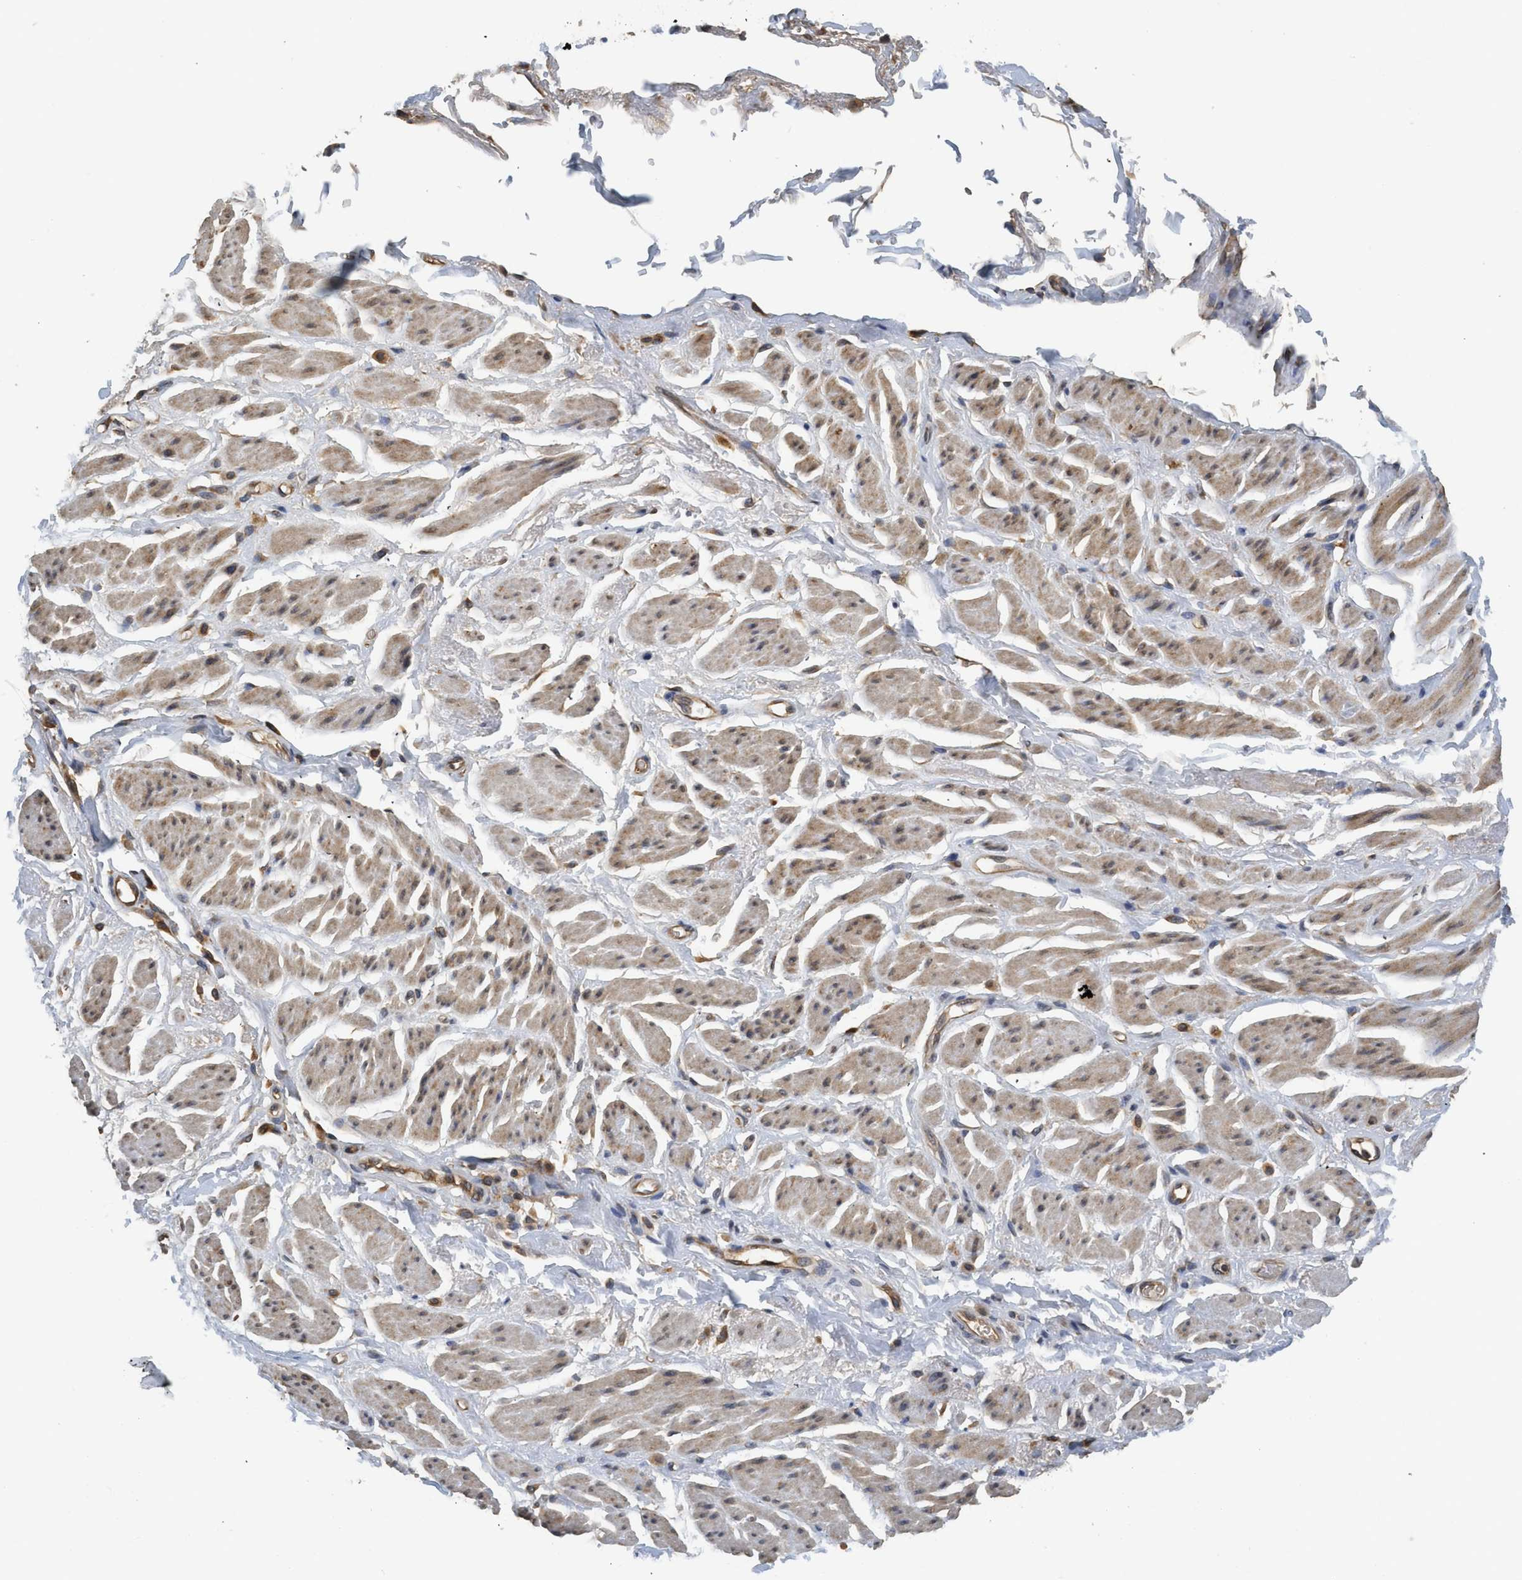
{"staining": {"intensity": "moderate", "quantity": ">75%", "location": "cytoplasmic/membranous"}, "tissue": "adipose tissue", "cell_type": "Adipocytes", "image_type": "normal", "snomed": [{"axis": "morphology", "description": "Normal tissue, NOS"}, {"axis": "topography", "description": "Soft tissue"}, {"axis": "topography", "description": "Peripheral nerve tissue"}], "caption": "Adipocytes reveal medium levels of moderate cytoplasmic/membranous staining in approximately >75% of cells in benign human adipose tissue. (DAB (3,3'-diaminobenzidine) IHC, brown staining for protein, blue staining for nuclei).", "gene": "BCAP31", "patient": {"sex": "female", "age": 71}}